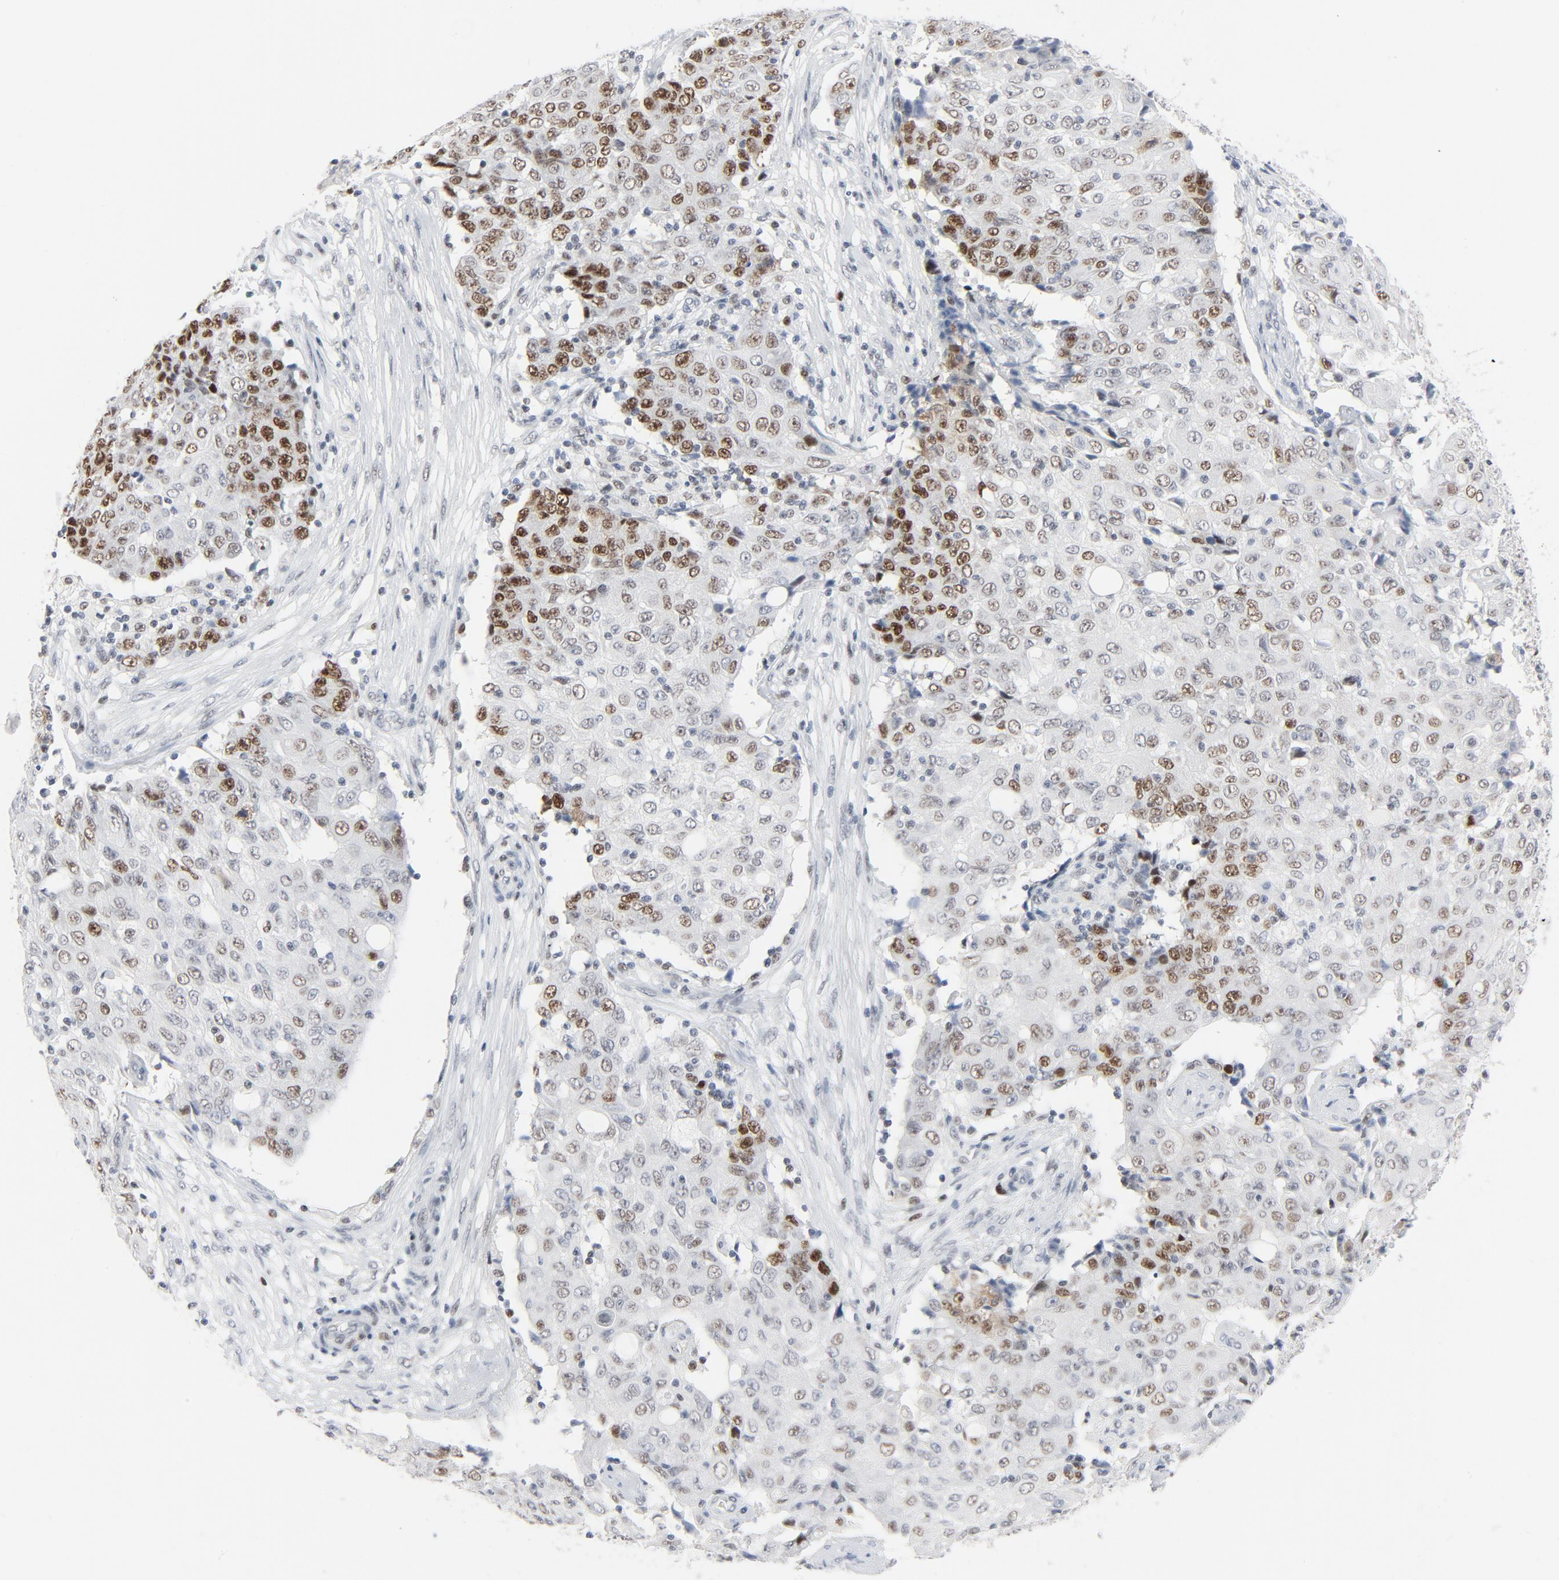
{"staining": {"intensity": "moderate", "quantity": "25%-75%", "location": "nuclear"}, "tissue": "ovarian cancer", "cell_type": "Tumor cells", "image_type": "cancer", "snomed": [{"axis": "morphology", "description": "Carcinoma, endometroid"}, {"axis": "topography", "description": "Ovary"}], "caption": "Protein staining displays moderate nuclear expression in about 25%-75% of tumor cells in ovarian cancer (endometroid carcinoma). (Stains: DAB in brown, nuclei in blue, Microscopy: brightfield microscopy at high magnification).", "gene": "POLD1", "patient": {"sex": "female", "age": 42}}